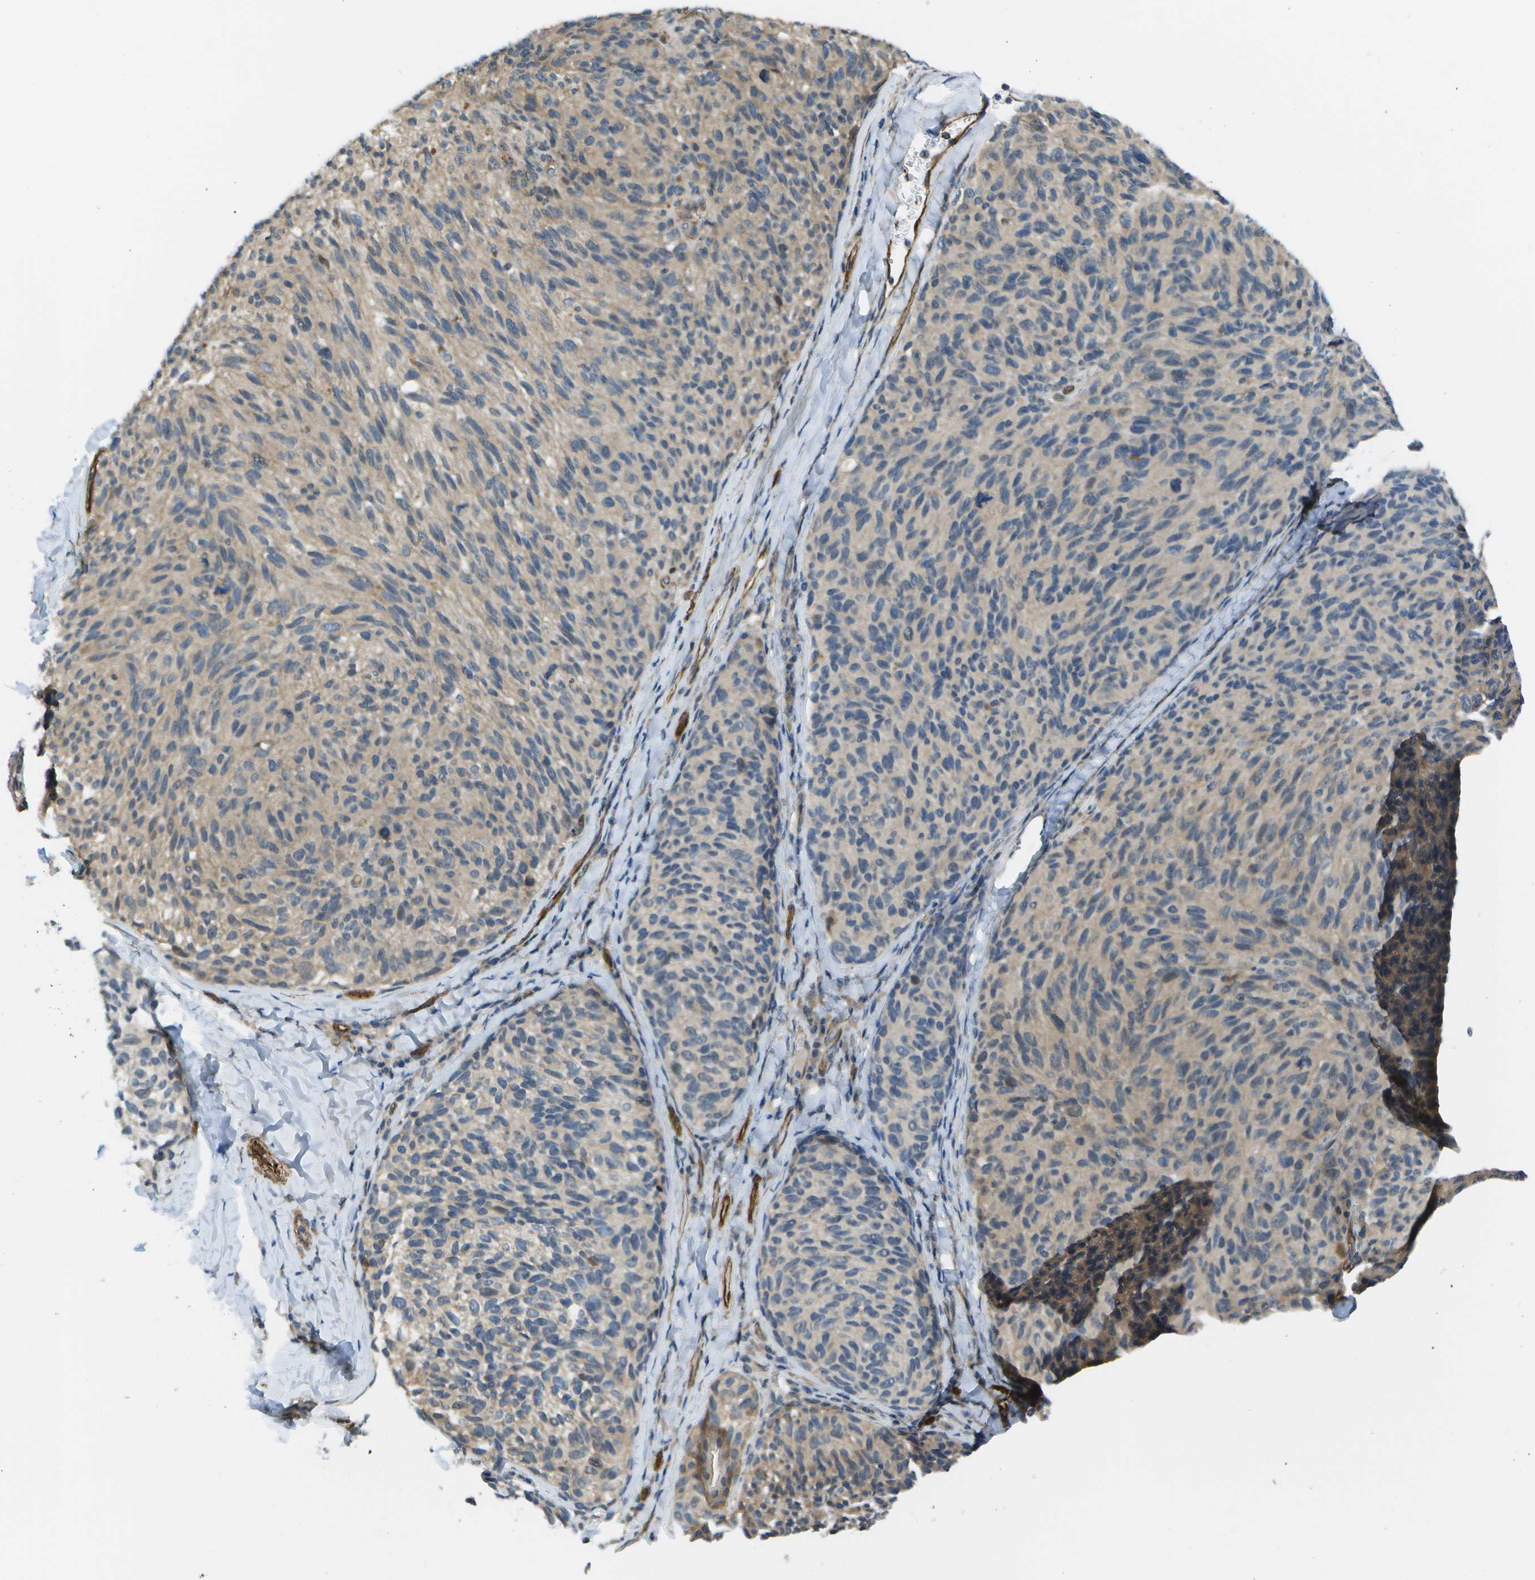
{"staining": {"intensity": "weak", "quantity": ">75%", "location": "cytoplasmic/membranous"}, "tissue": "melanoma", "cell_type": "Tumor cells", "image_type": "cancer", "snomed": [{"axis": "morphology", "description": "Malignant melanoma, NOS"}, {"axis": "topography", "description": "Skin"}], "caption": "DAB (3,3'-diaminobenzidine) immunohistochemical staining of human malignant melanoma shows weak cytoplasmic/membranous protein expression in about >75% of tumor cells.", "gene": "KIAA0040", "patient": {"sex": "female", "age": 73}}